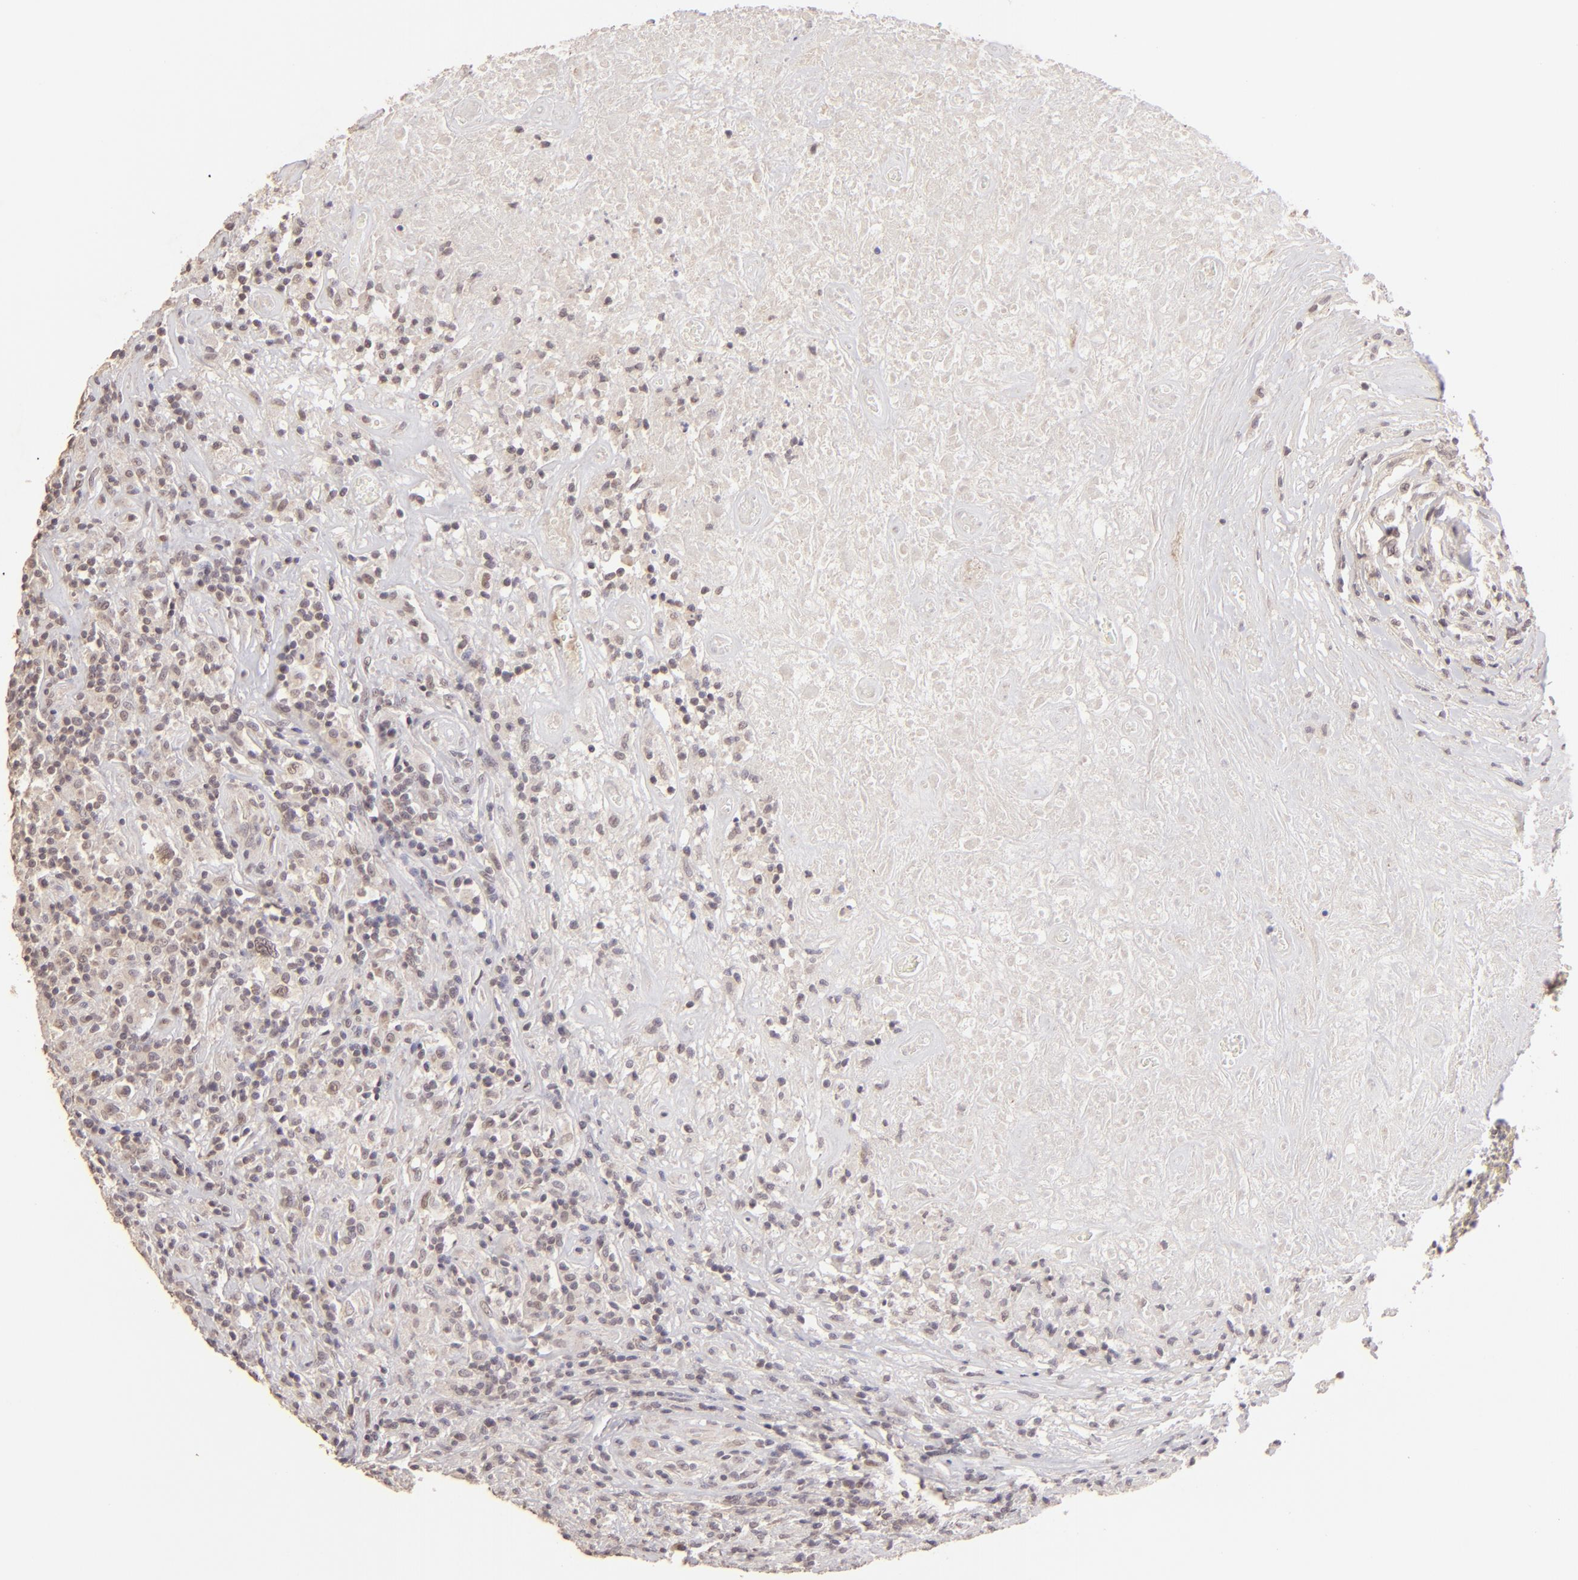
{"staining": {"intensity": "weak", "quantity": "<25%", "location": "cytoplasmic/membranous"}, "tissue": "lymphoma", "cell_type": "Tumor cells", "image_type": "cancer", "snomed": [{"axis": "morphology", "description": "Hodgkin's disease, NOS"}, {"axis": "topography", "description": "Lymph node"}], "caption": "An immunohistochemistry image of Hodgkin's disease is shown. There is no staining in tumor cells of Hodgkin's disease.", "gene": "CLDN1", "patient": {"sex": "male", "age": 46}}